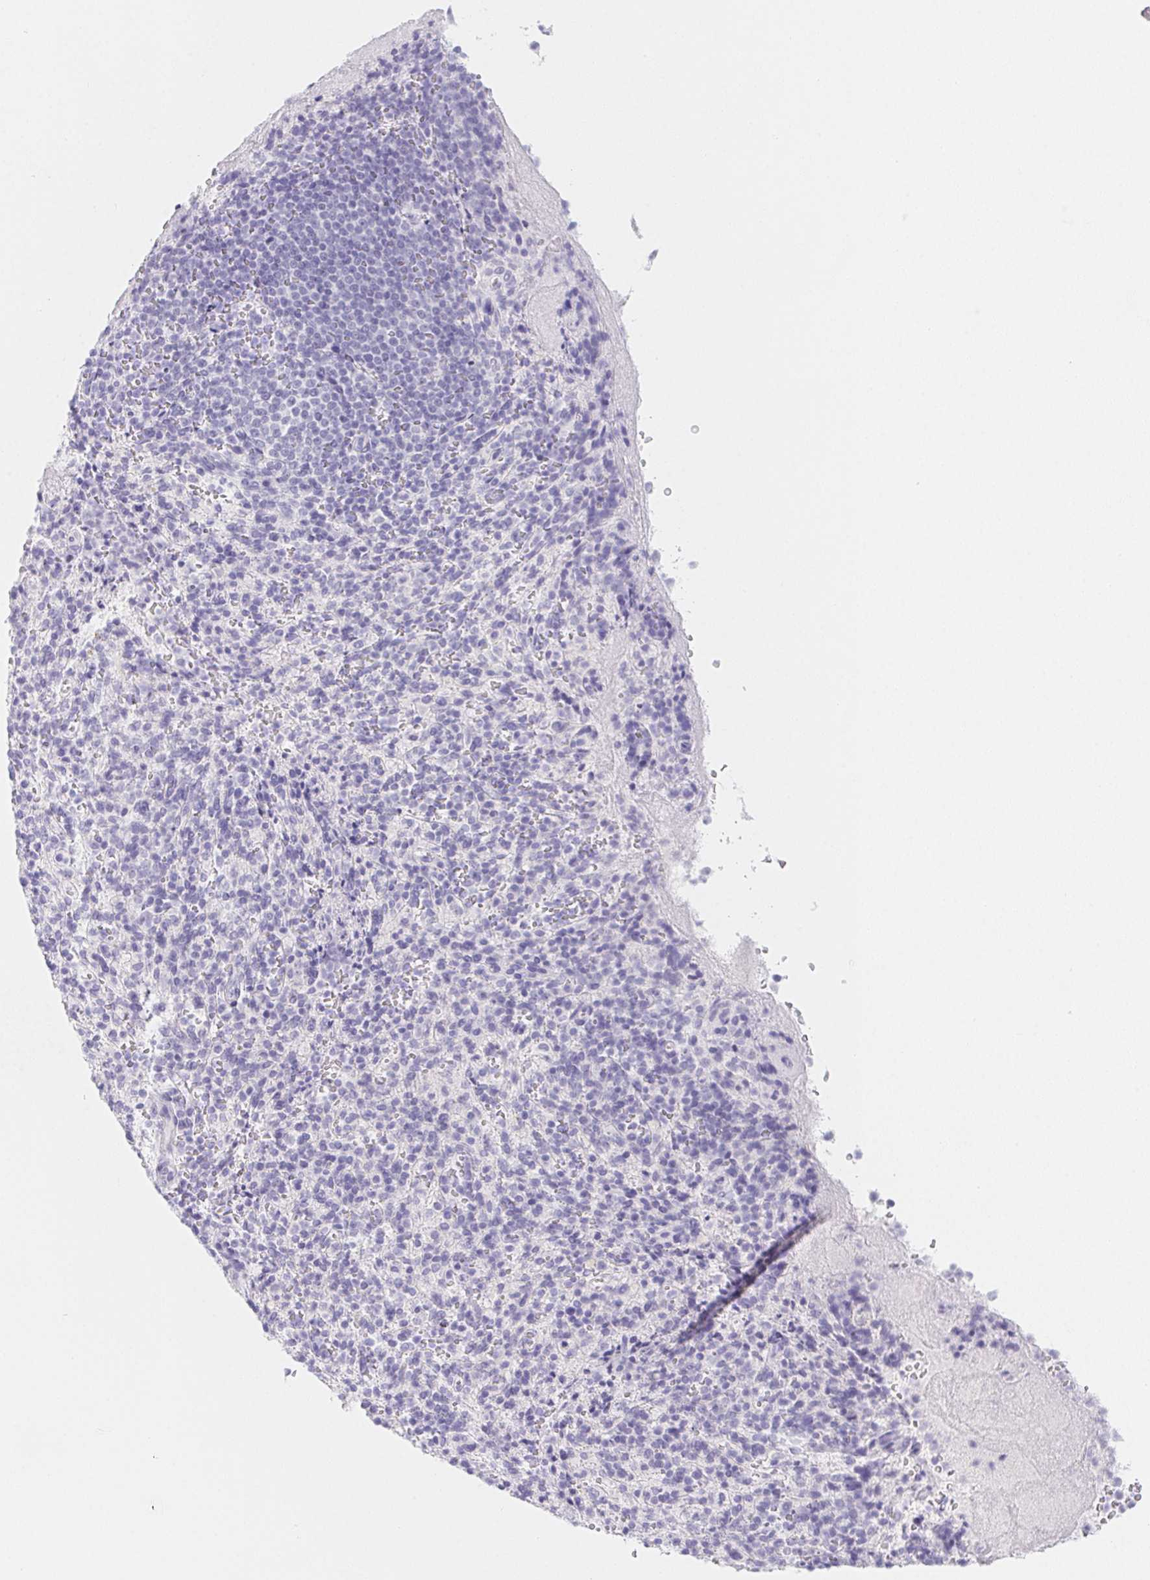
{"staining": {"intensity": "negative", "quantity": "none", "location": "none"}, "tissue": "spleen", "cell_type": "Cells in red pulp", "image_type": "normal", "snomed": [{"axis": "morphology", "description": "Normal tissue, NOS"}, {"axis": "topography", "description": "Spleen"}], "caption": "IHC micrograph of normal spleen stained for a protein (brown), which displays no positivity in cells in red pulp.", "gene": "ZBBX", "patient": {"sex": "female", "age": 74}}